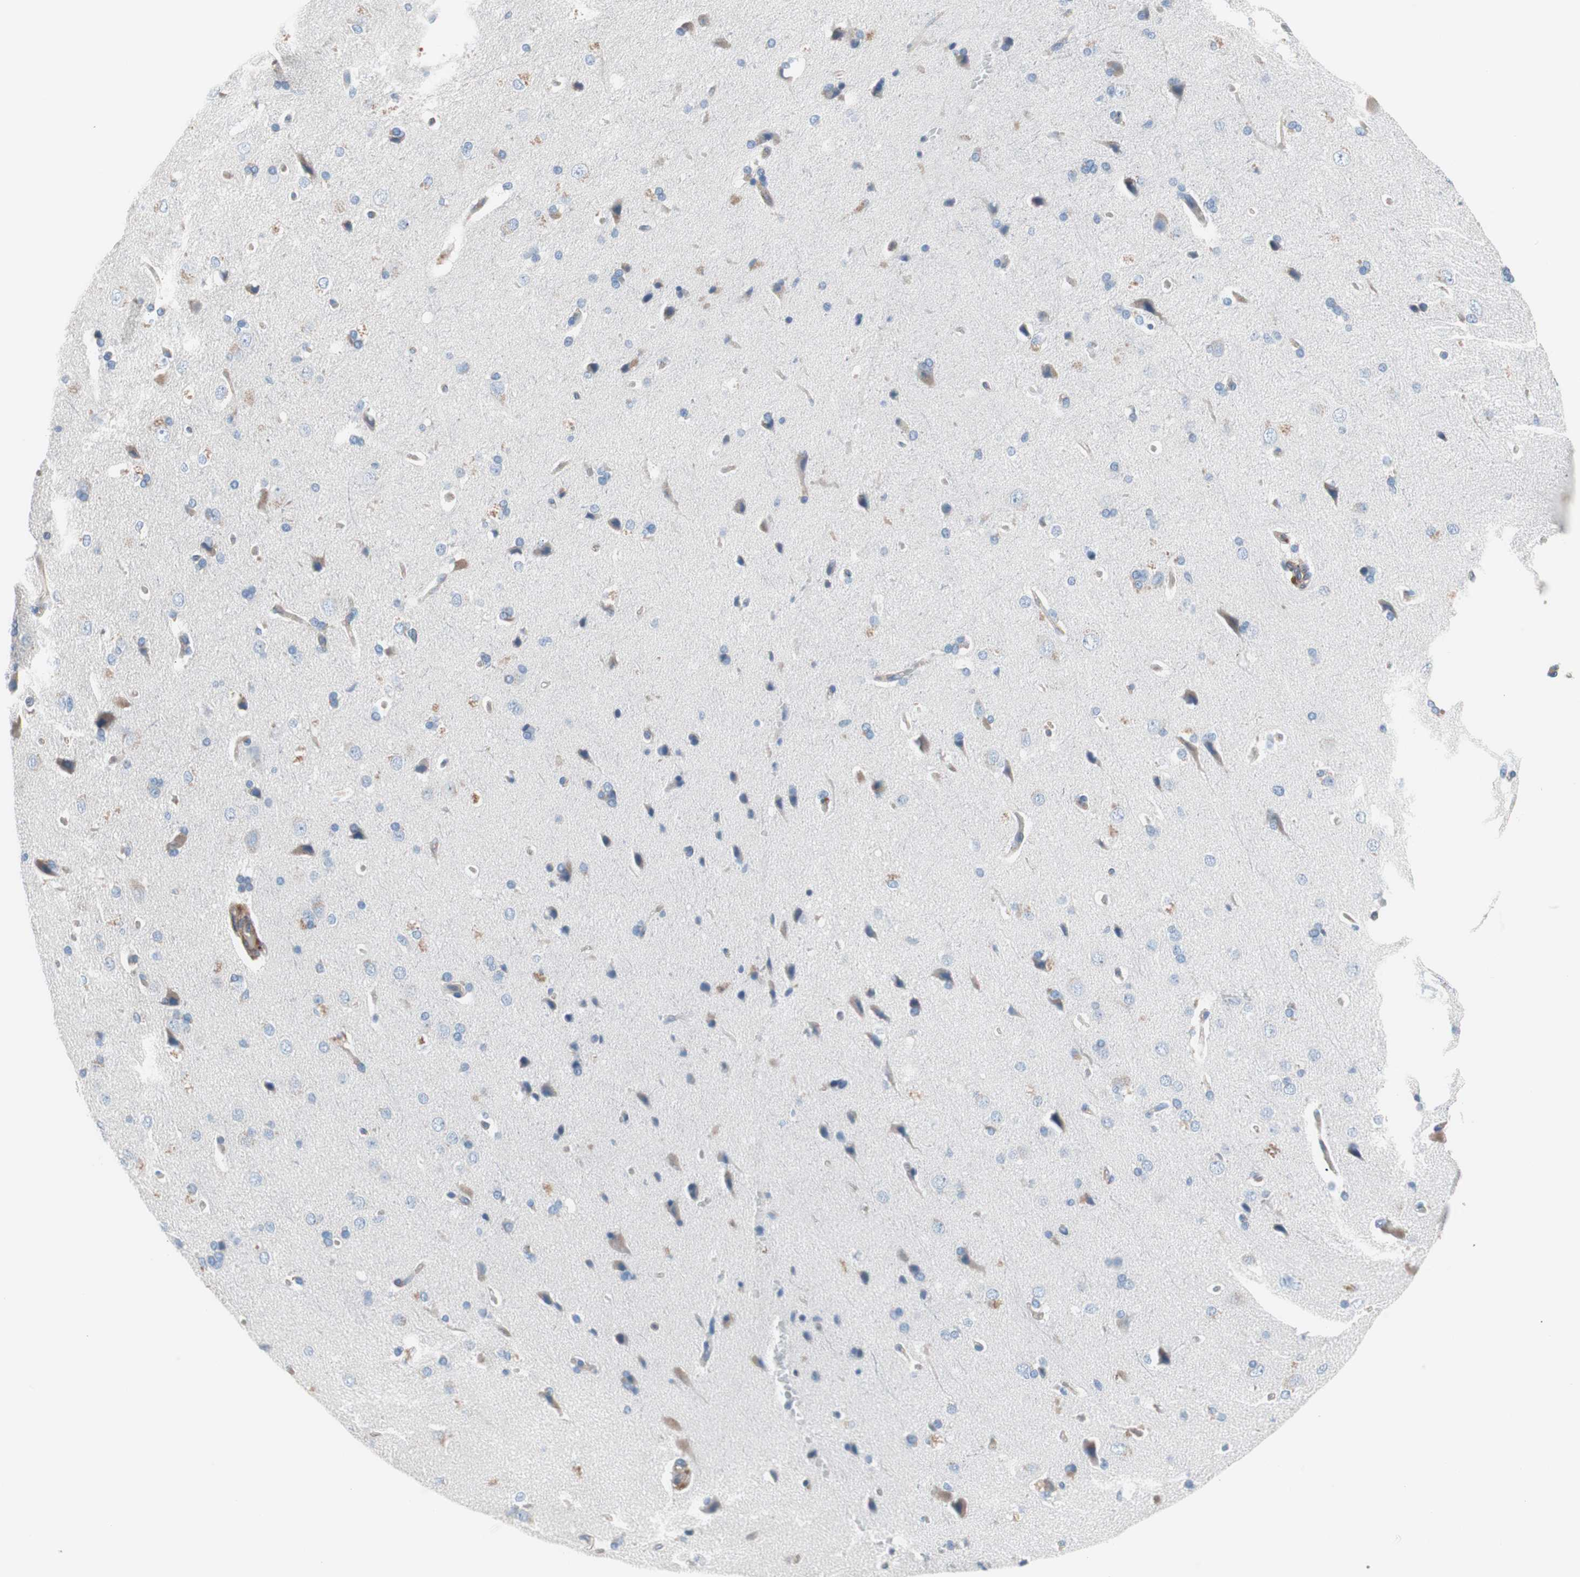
{"staining": {"intensity": "negative", "quantity": "none", "location": "none"}, "tissue": "cerebral cortex", "cell_type": "Endothelial cells", "image_type": "normal", "snomed": [{"axis": "morphology", "description": "Normal tissue, NOS"}, {"axis": "topography", "description": "Cerebral cortex"}], "caption": "High magnification brightfield microscopy of benign cerebral cortex stained with DAB (brown) and counterstained with hematoxylin (blue): endothelial cells show no significant staining. (Immunohistochemistry, brightfield microscopy, high magnification).", "gene": "GPR160", "patient": {"sex": "male", "age": 62}}